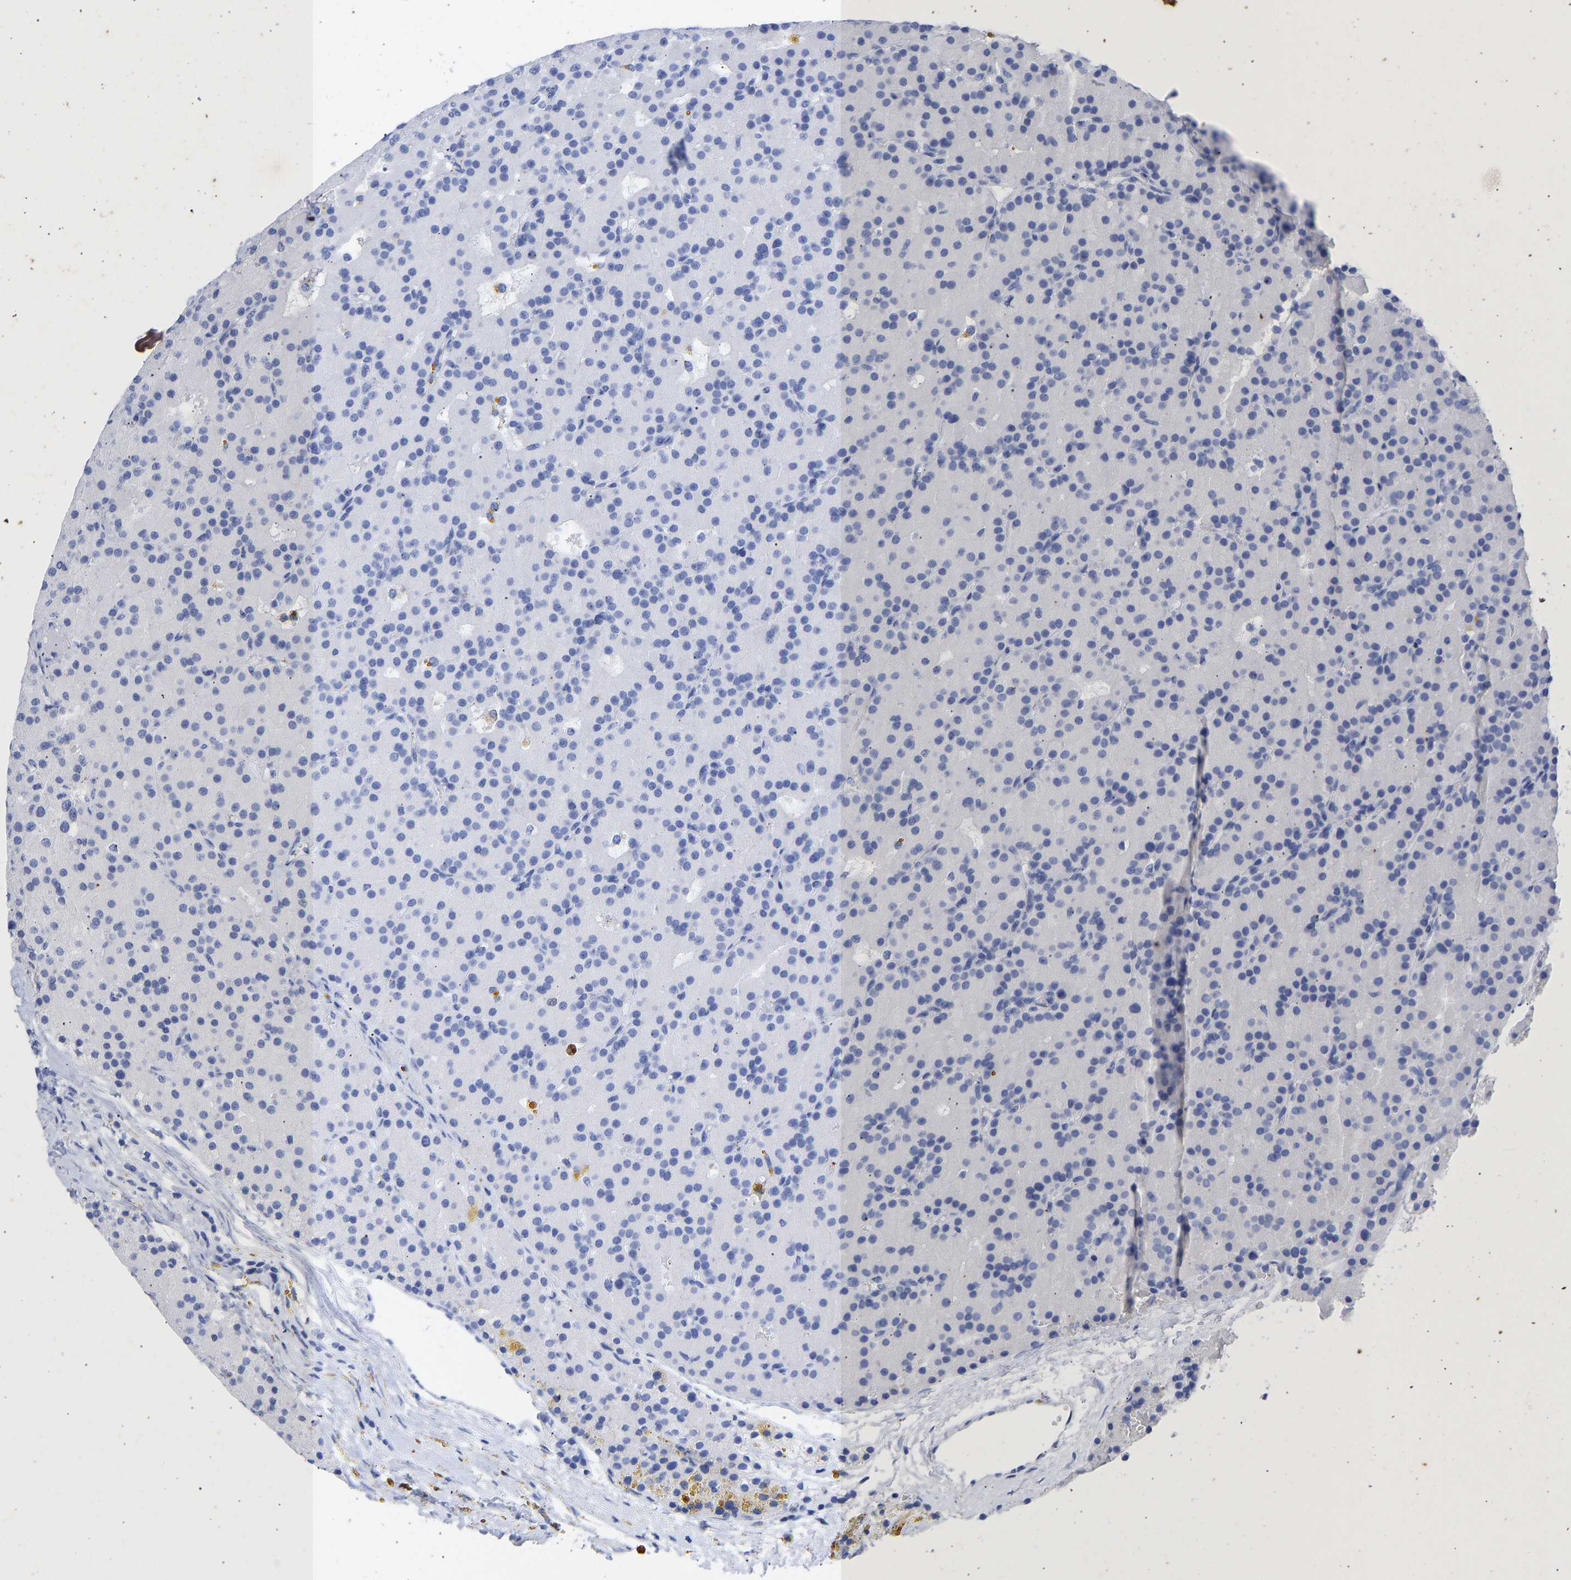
{"staining": {"intensity": "negative", "quantity": "none", "location": "none"}, "tissue": "parathyroid gland", "cell_type": "Glandular cells", "image_type": "normal", "snomed": [{"axis": "morphology", "description": "Normal tissue, NOS"}, {"axis": "morphology", "description": "Adenoma, NOS"}, {"axis": "topography", "description": "Parathyroid gland"}], "caption": "DAB immunohistochemical staining of normal parathyroid gland reveals no significant expression in glandular cells.", "gene": "KRT1", "patient": {"sex": "male", "age": 75}}